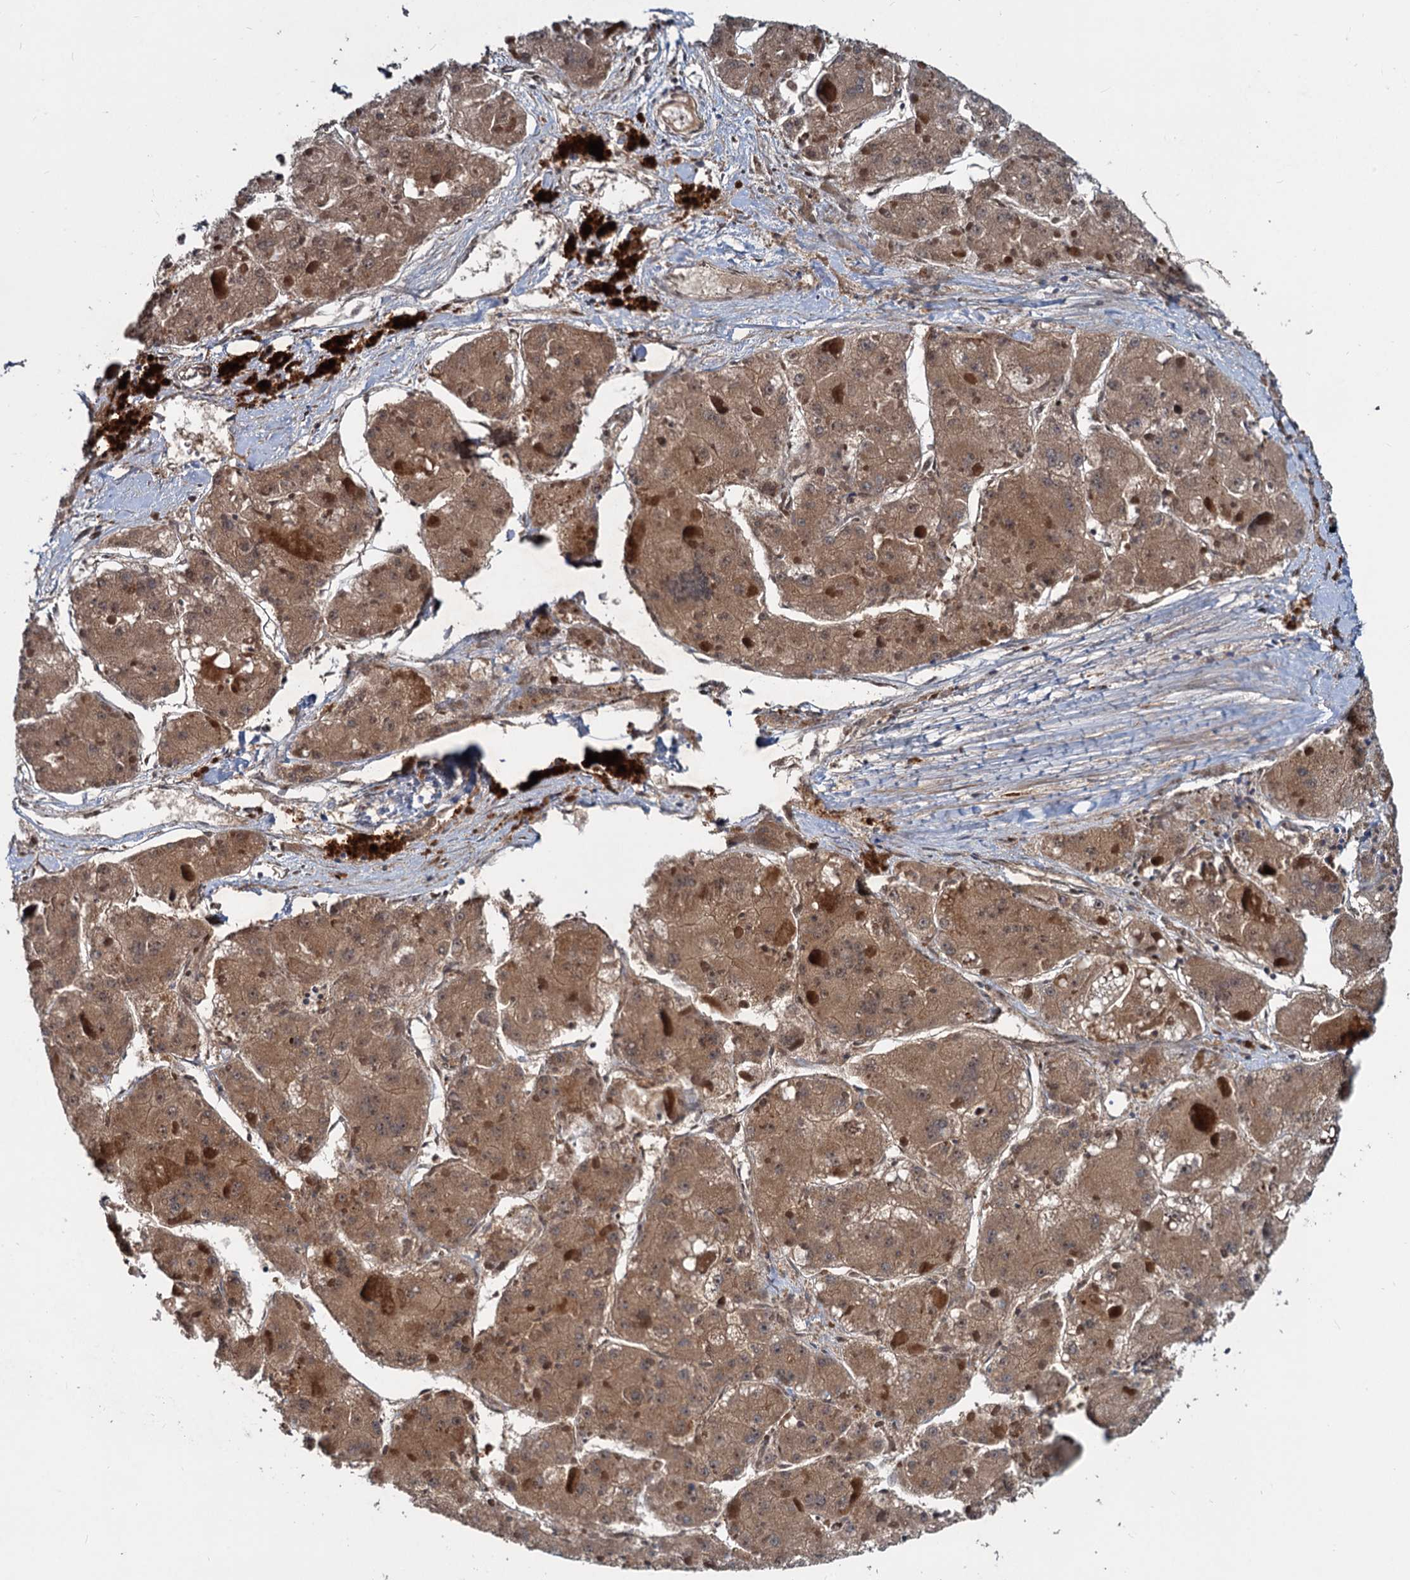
{"staining": {"intensity": "moderate", "quantity": ">75%", "location": "cytoplasmic/membranous"}, "tissue": "liver cancer", "cell_type": "Tumor cells", "image_type": "cancer", "snomed": [{"axis": "morphology", "description": "Carcinoma, Hepatocellular, NOS"}, {"axis": "topography", "description": "Liver"}], "caption": "DAB immunohistochemical staining of human liver hepatocellular carcinoma exhibits moderate cytoplasmic/membranous protein staining in about >75% of tumor cells.", "gene": "CHRD", "patient": {"sex": "female", "age": 73}}